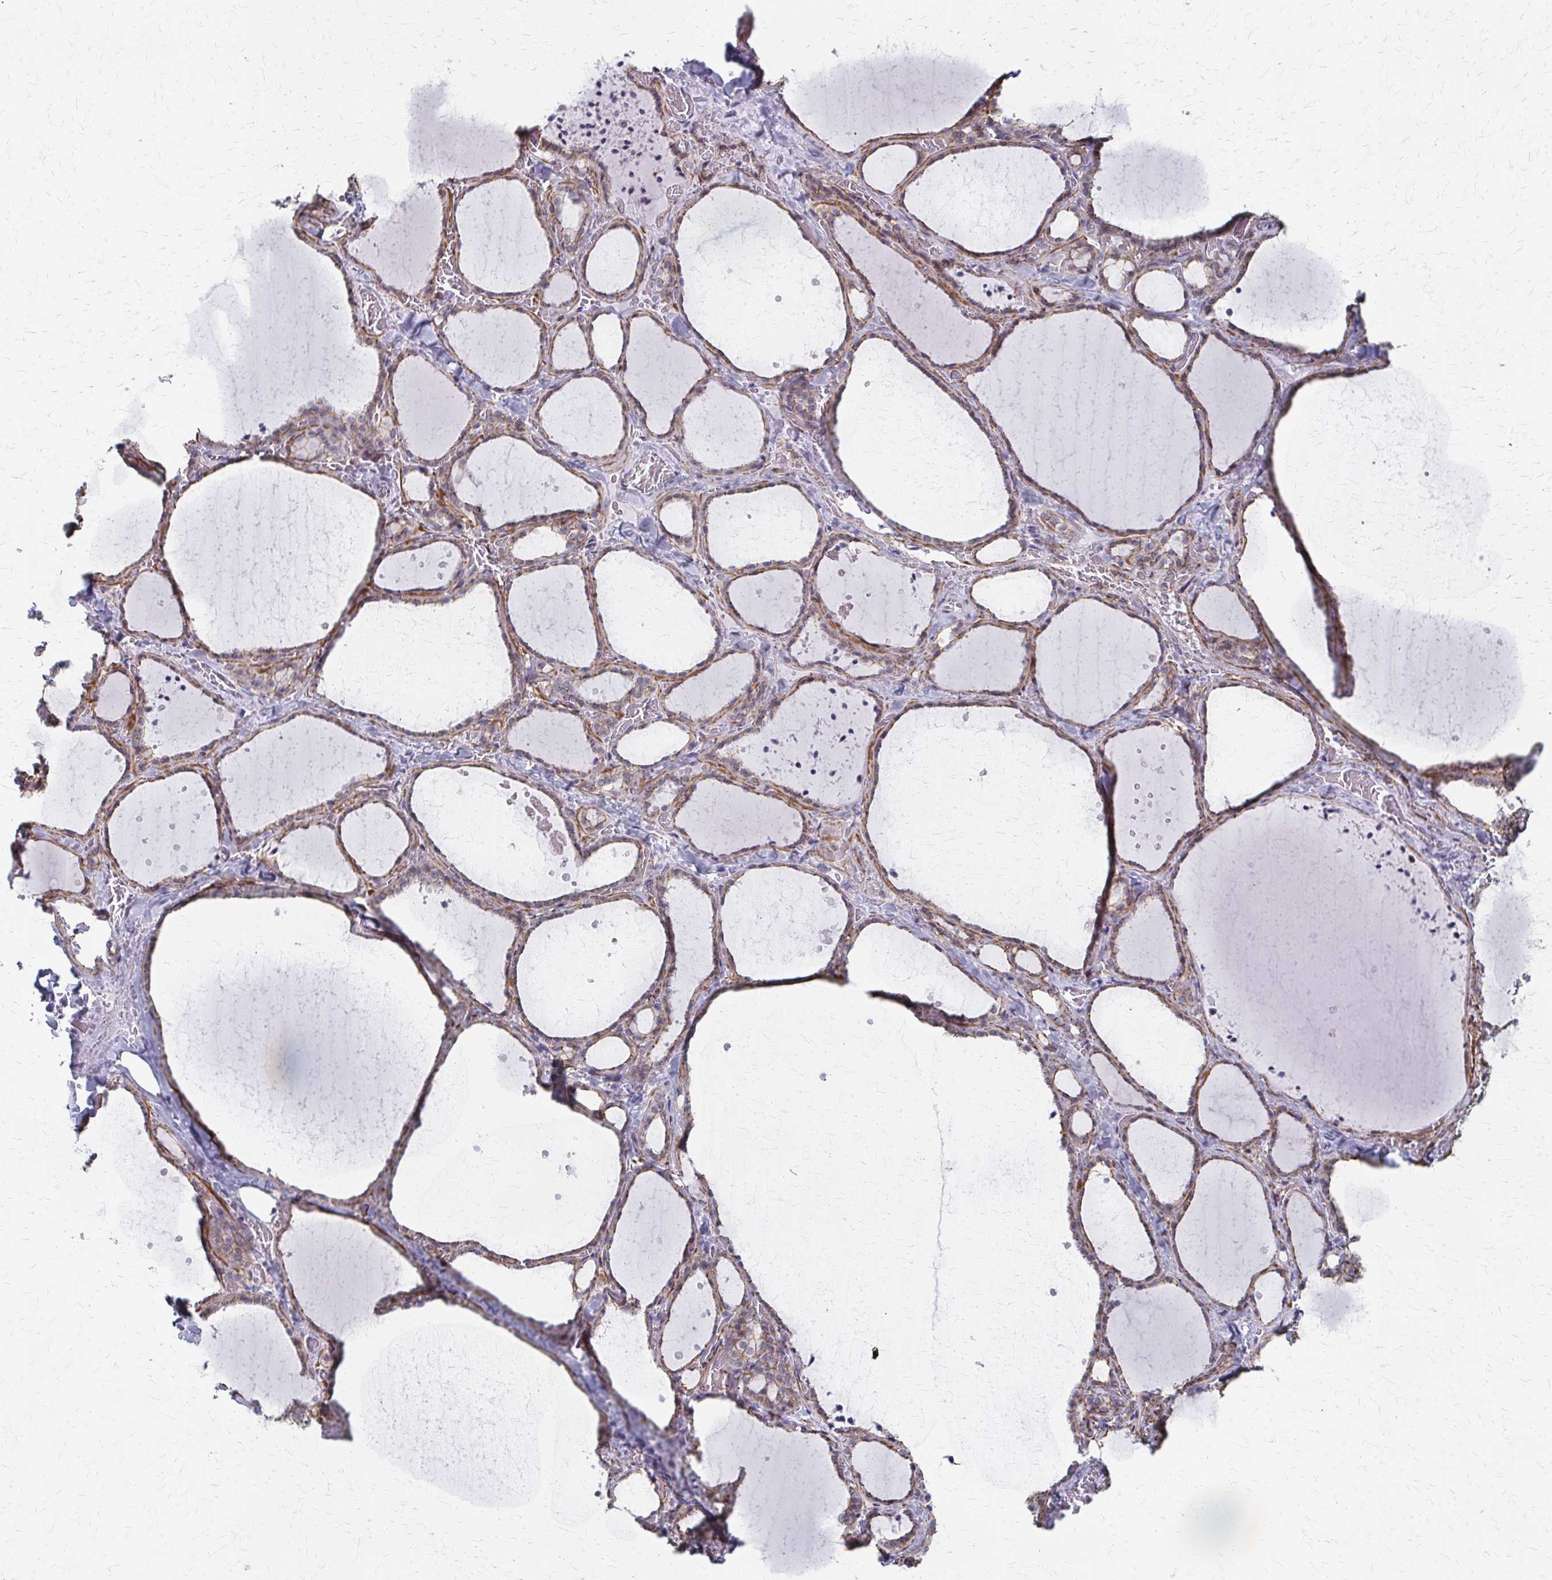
{"staining": {"intensity": "weak", "quantity": ">75%", "location": "cytoplasmic/membranous,nuclear"}, "tissue": "thyroid gland", "cell_type": "Glandular cells", "image_type": "normal", "snomed": [{"axis": "morphology", "description": "Normal tissue, NOS"}, {"axis": "topography", "description": "Thyroid gland"}], "caption": "Human thyroid gland stained with a brown dye shows weak cytoplasmic/membranous,nuclear positive expression in approximately >75% of glandular cells.", "gene": "PES1", "patient": {"sex": "female", "age": 36}}